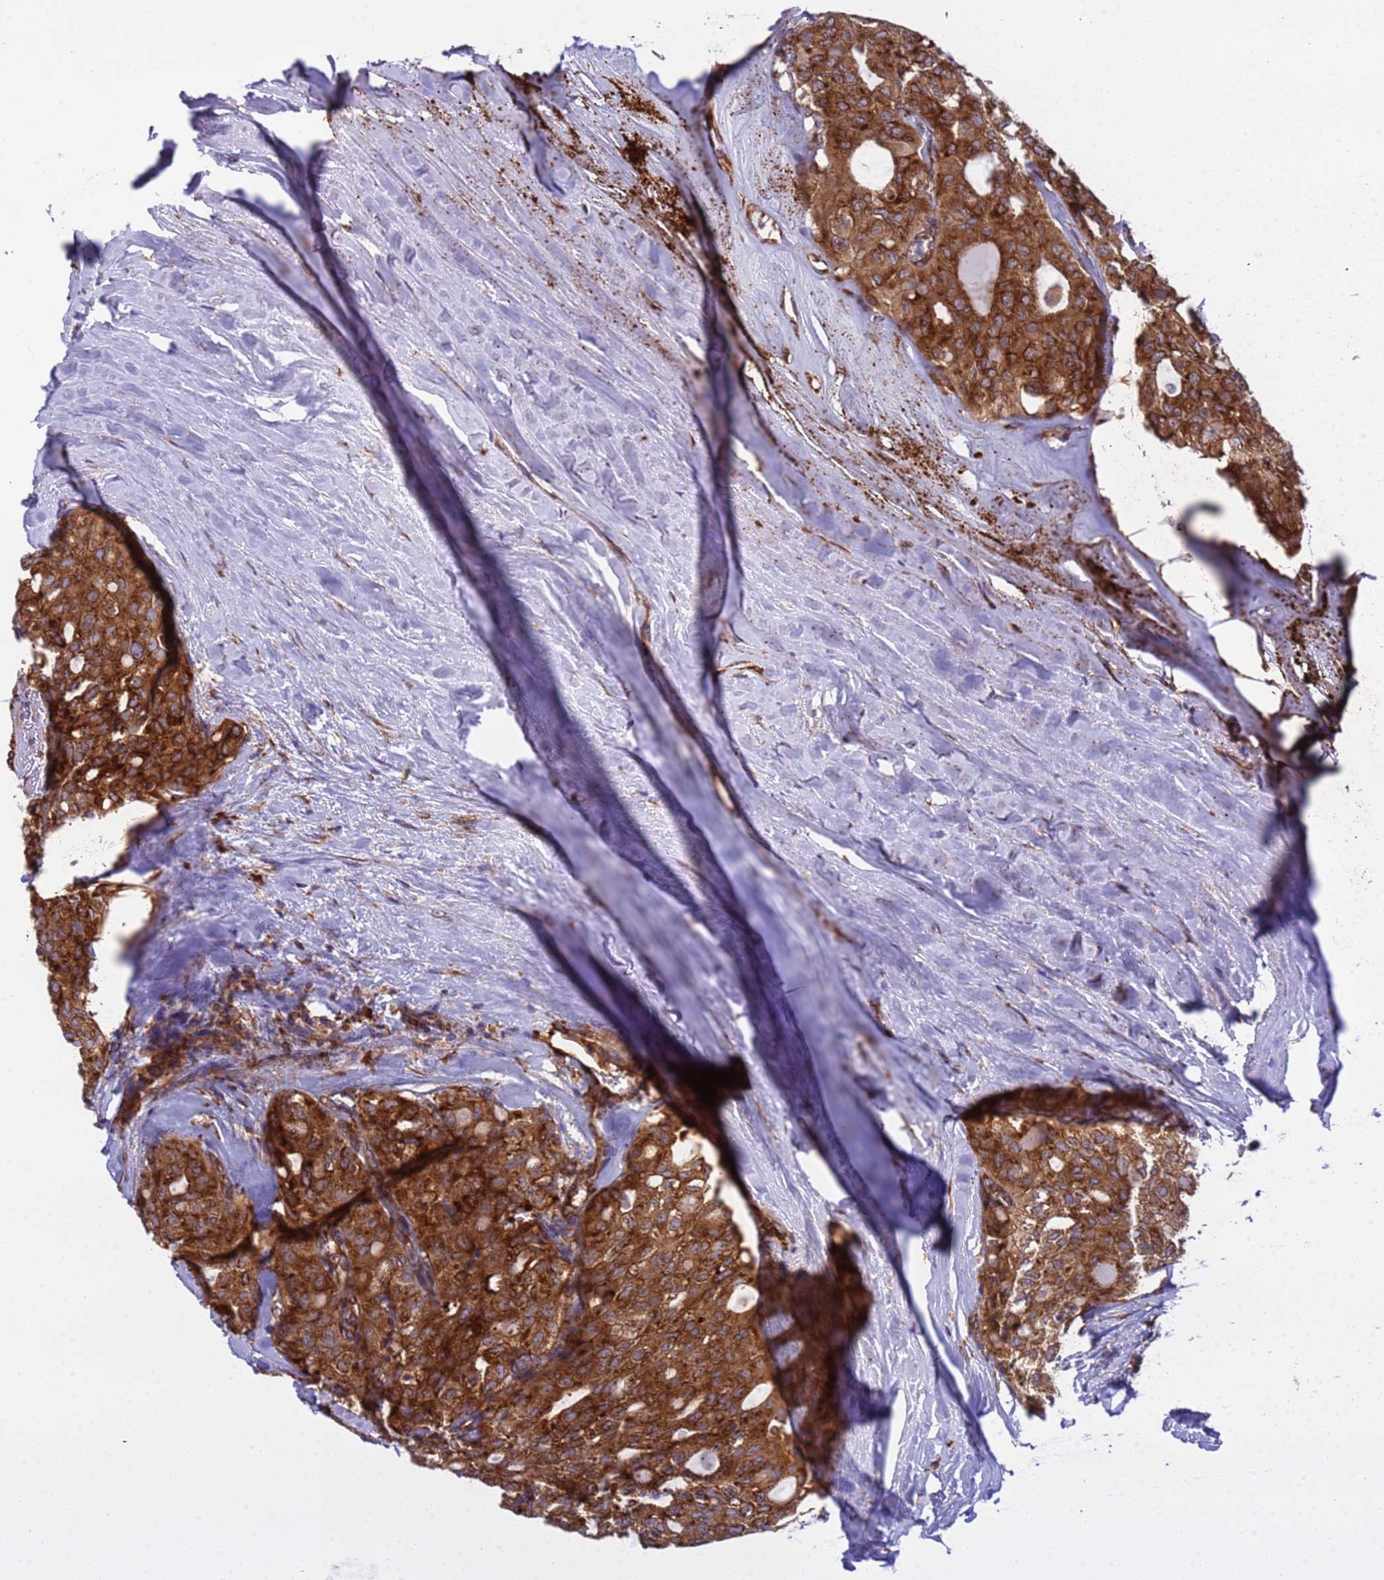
{"staining": {"intensity": "strong", "quantity": ">75%", "location": "cytoplasmic/membranous"}, "tissue": "thyroid cancer", "cell_type": "Tumor cells", "image_type": "cancer", "snomed": [{"axis": "morphology", "description": "Follicular adenoma carcinoma, NOS"}, {"axis": "topography", "description": "Thyroid gland"}], "caption": "Strong cytoplasmic/membranous protein positivity is seen in approximately >75% of tumor cells in thyroid cancer.", "gene": "RPL36", "patient": {"sex": "male", "age": 75}}